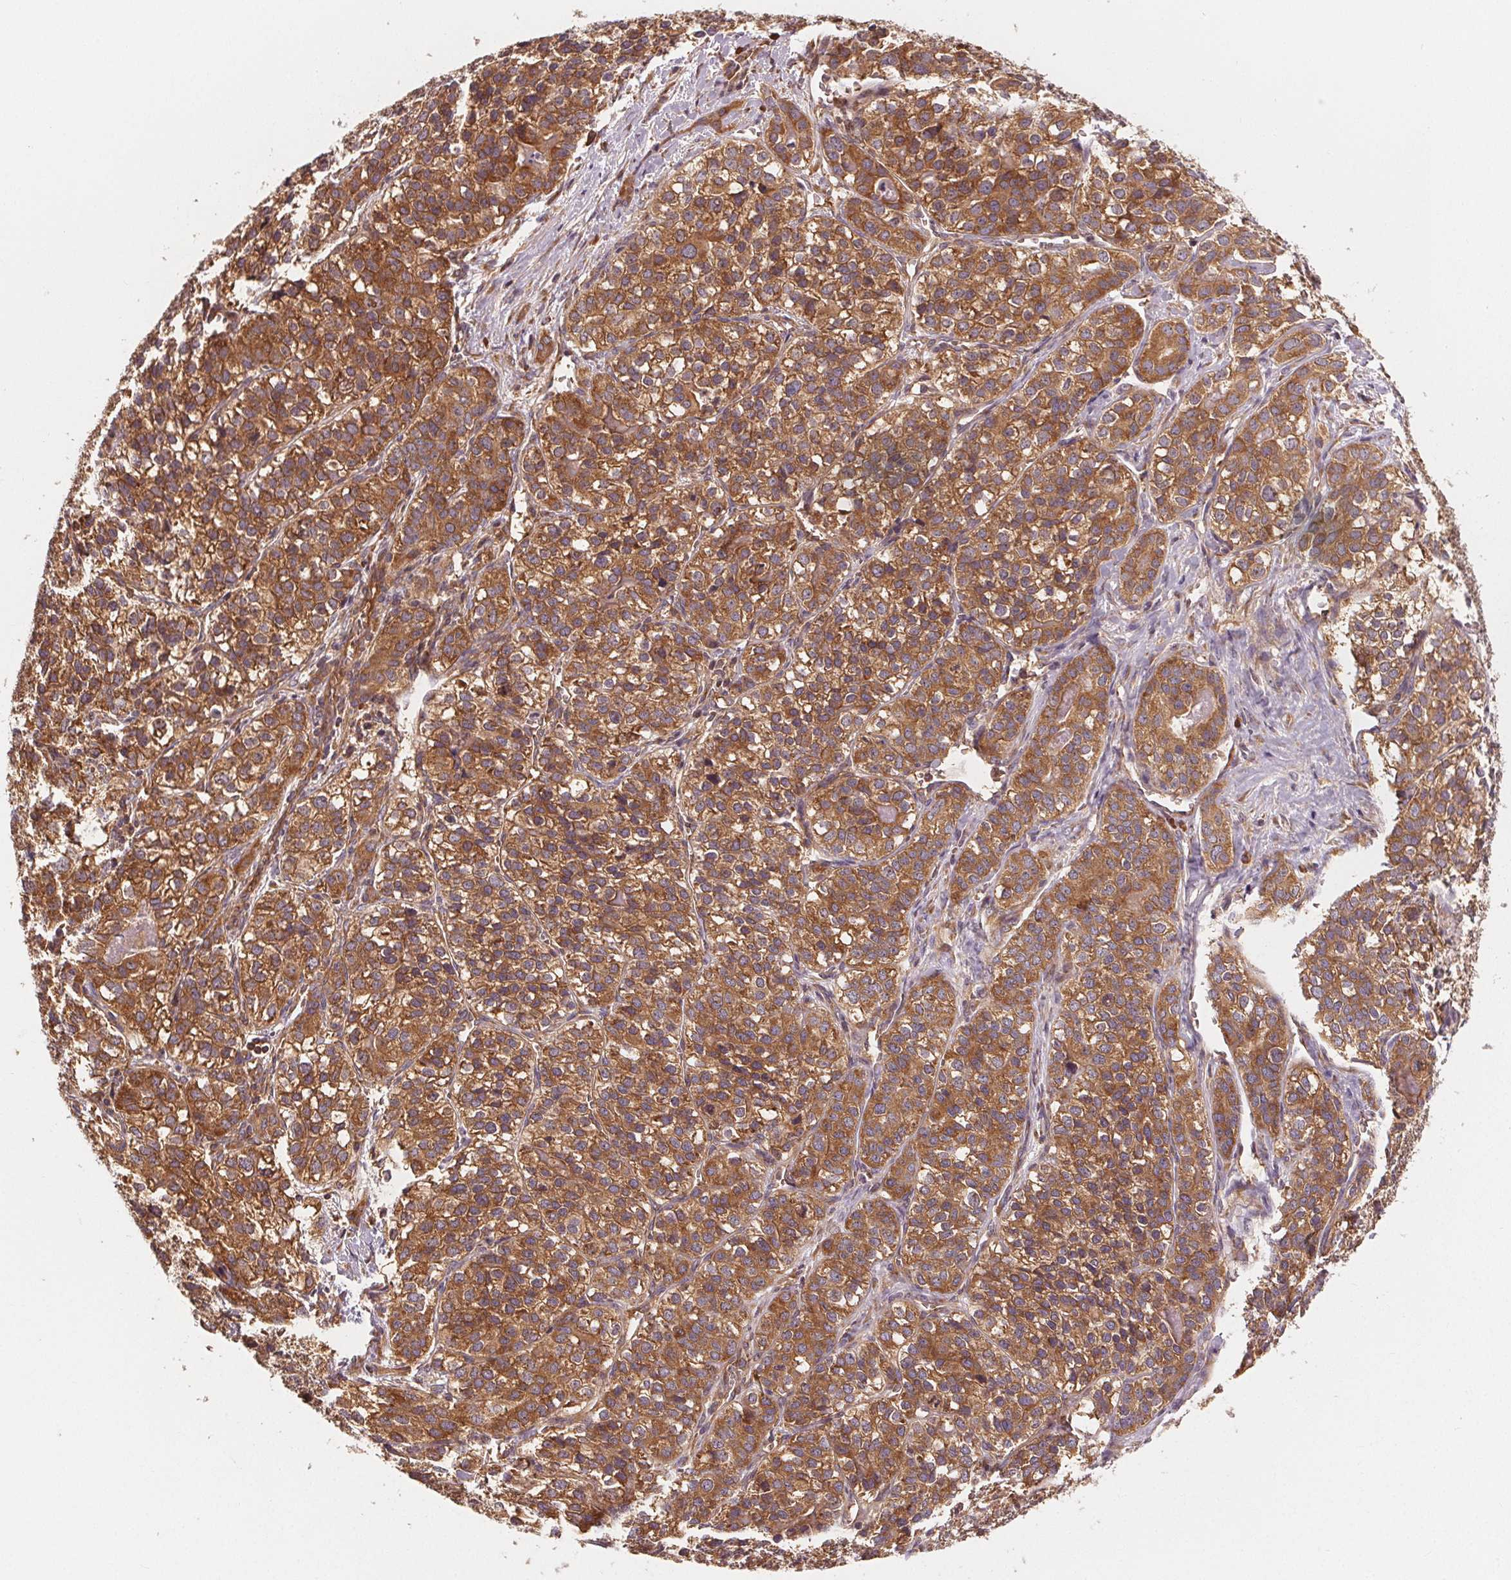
{"staining": {"intensity": "moderate", "quantity": ">75%", "location": "cytoplasmic/membranous"}, "tissue": "liver cancer", "cell_type": "Tumor cells", "image_type": "cancer", "snomed": [{"axis": "morphology", "description": "Cholangiocarcinoma"}, {"axis": "topography", "description": "Liver"}], "caption": "Liver cholangiocarcinoma was stained to show a protein in brown. There is medium levels of moderate cytoplasmic/membranous expression in about >75% of tumor cells.", "gene": "EIF3D", "patient": {"sex": "male", "age": 56}}